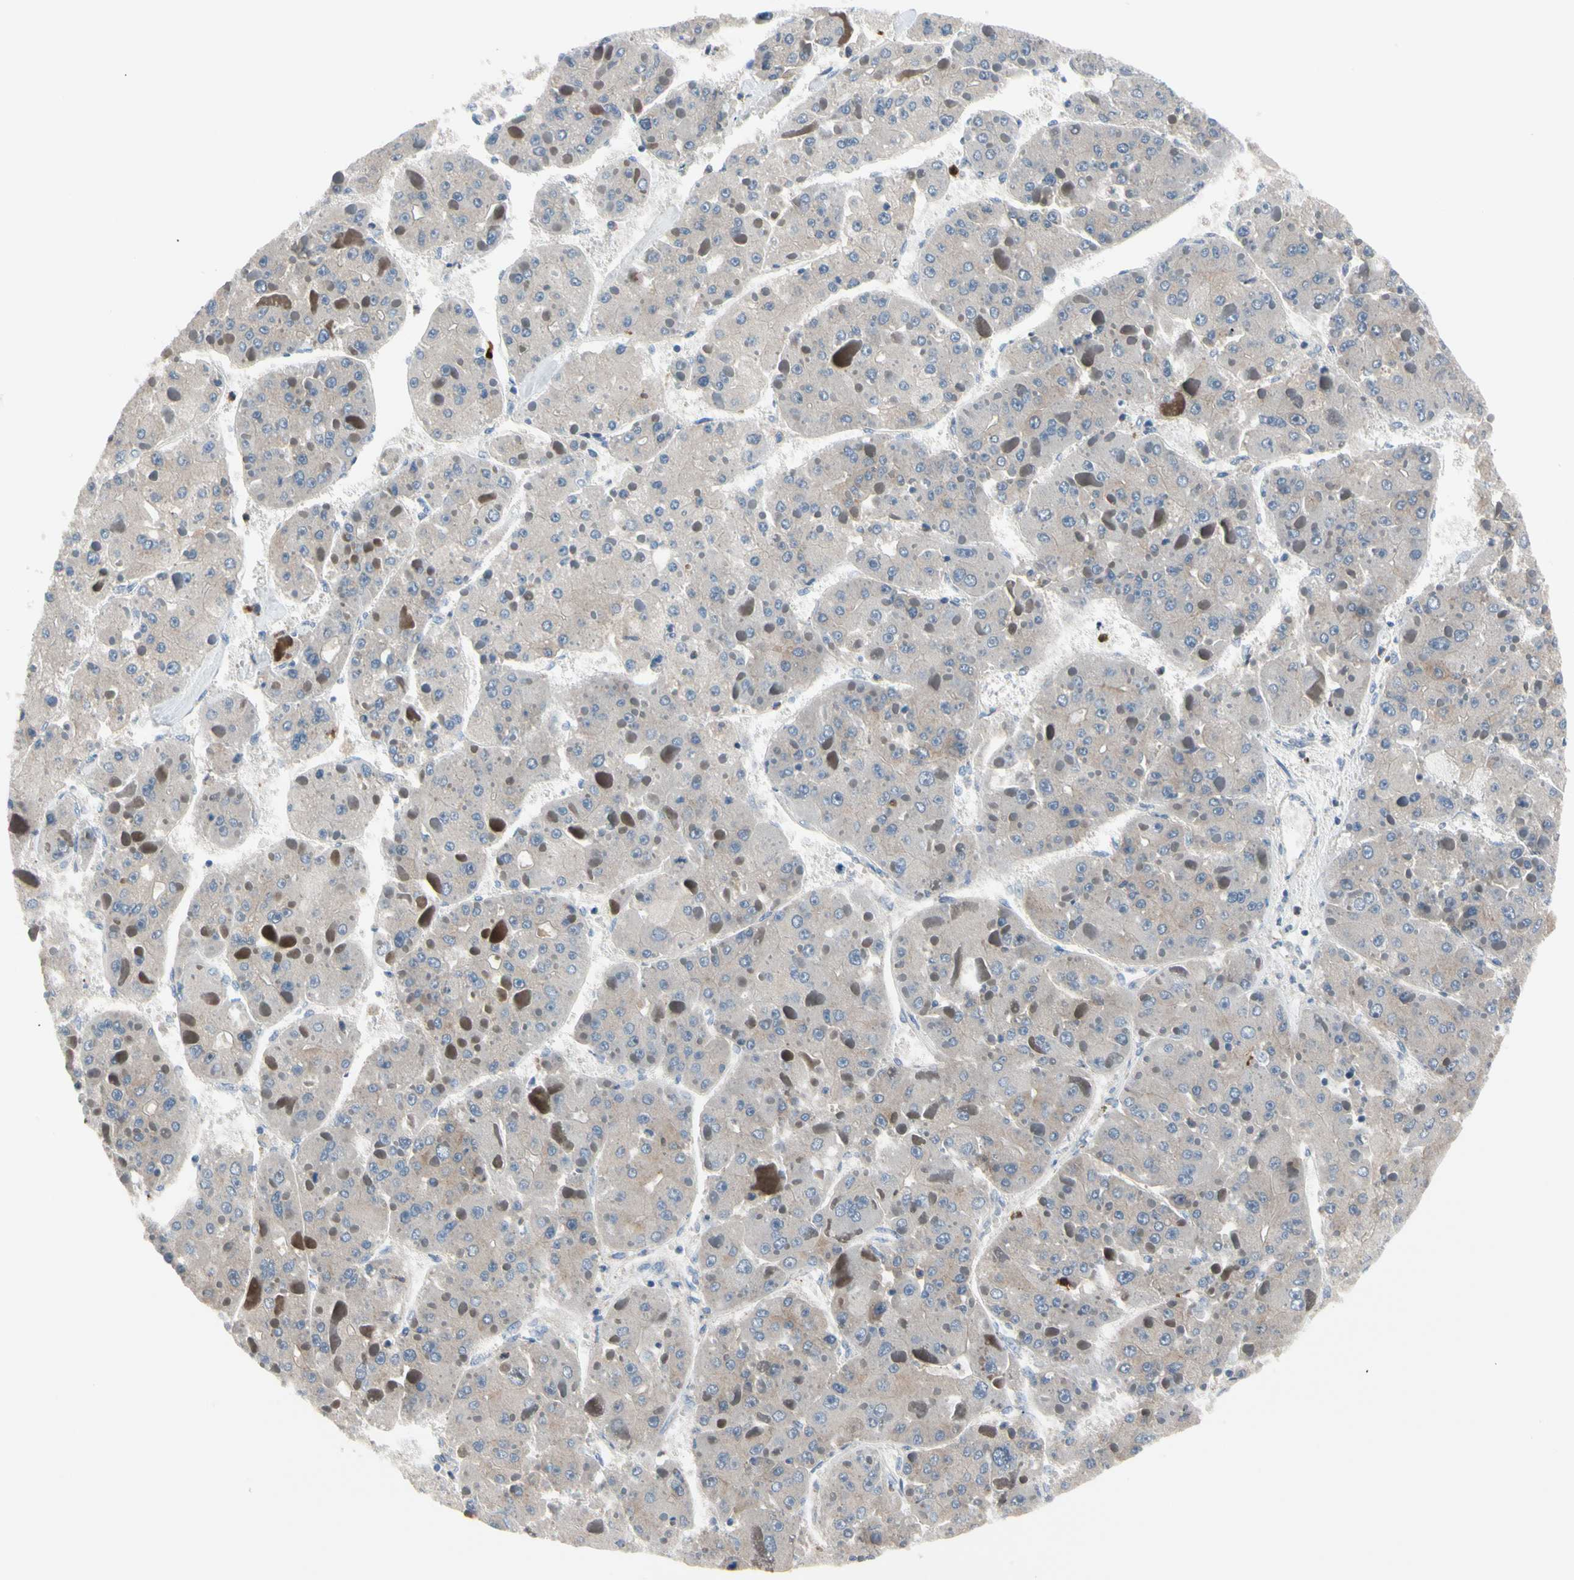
{"staining": {"intensity": "negative", "quantity": "none", "location": "none"}, "tissue": "liver cancer", "cell_type": "Tumor cells", "image_type": "cancer", "snomed": [{"axis": "morphology", "description": "Carcinoma, Hepatocellular, NOS"}, {"axis": "topography", "description": "Liver"}], "caption": "High magnification brightfield microscopy of liver hepatocellular carcinoma stained with DAB (3,3'-diaminobenzidine) (brown) and counterstained with hematoxylin (blue): tumor cells show no significant positivity.", "gene": "HJURP", "patient": {"sex": "female", "age": 73}}